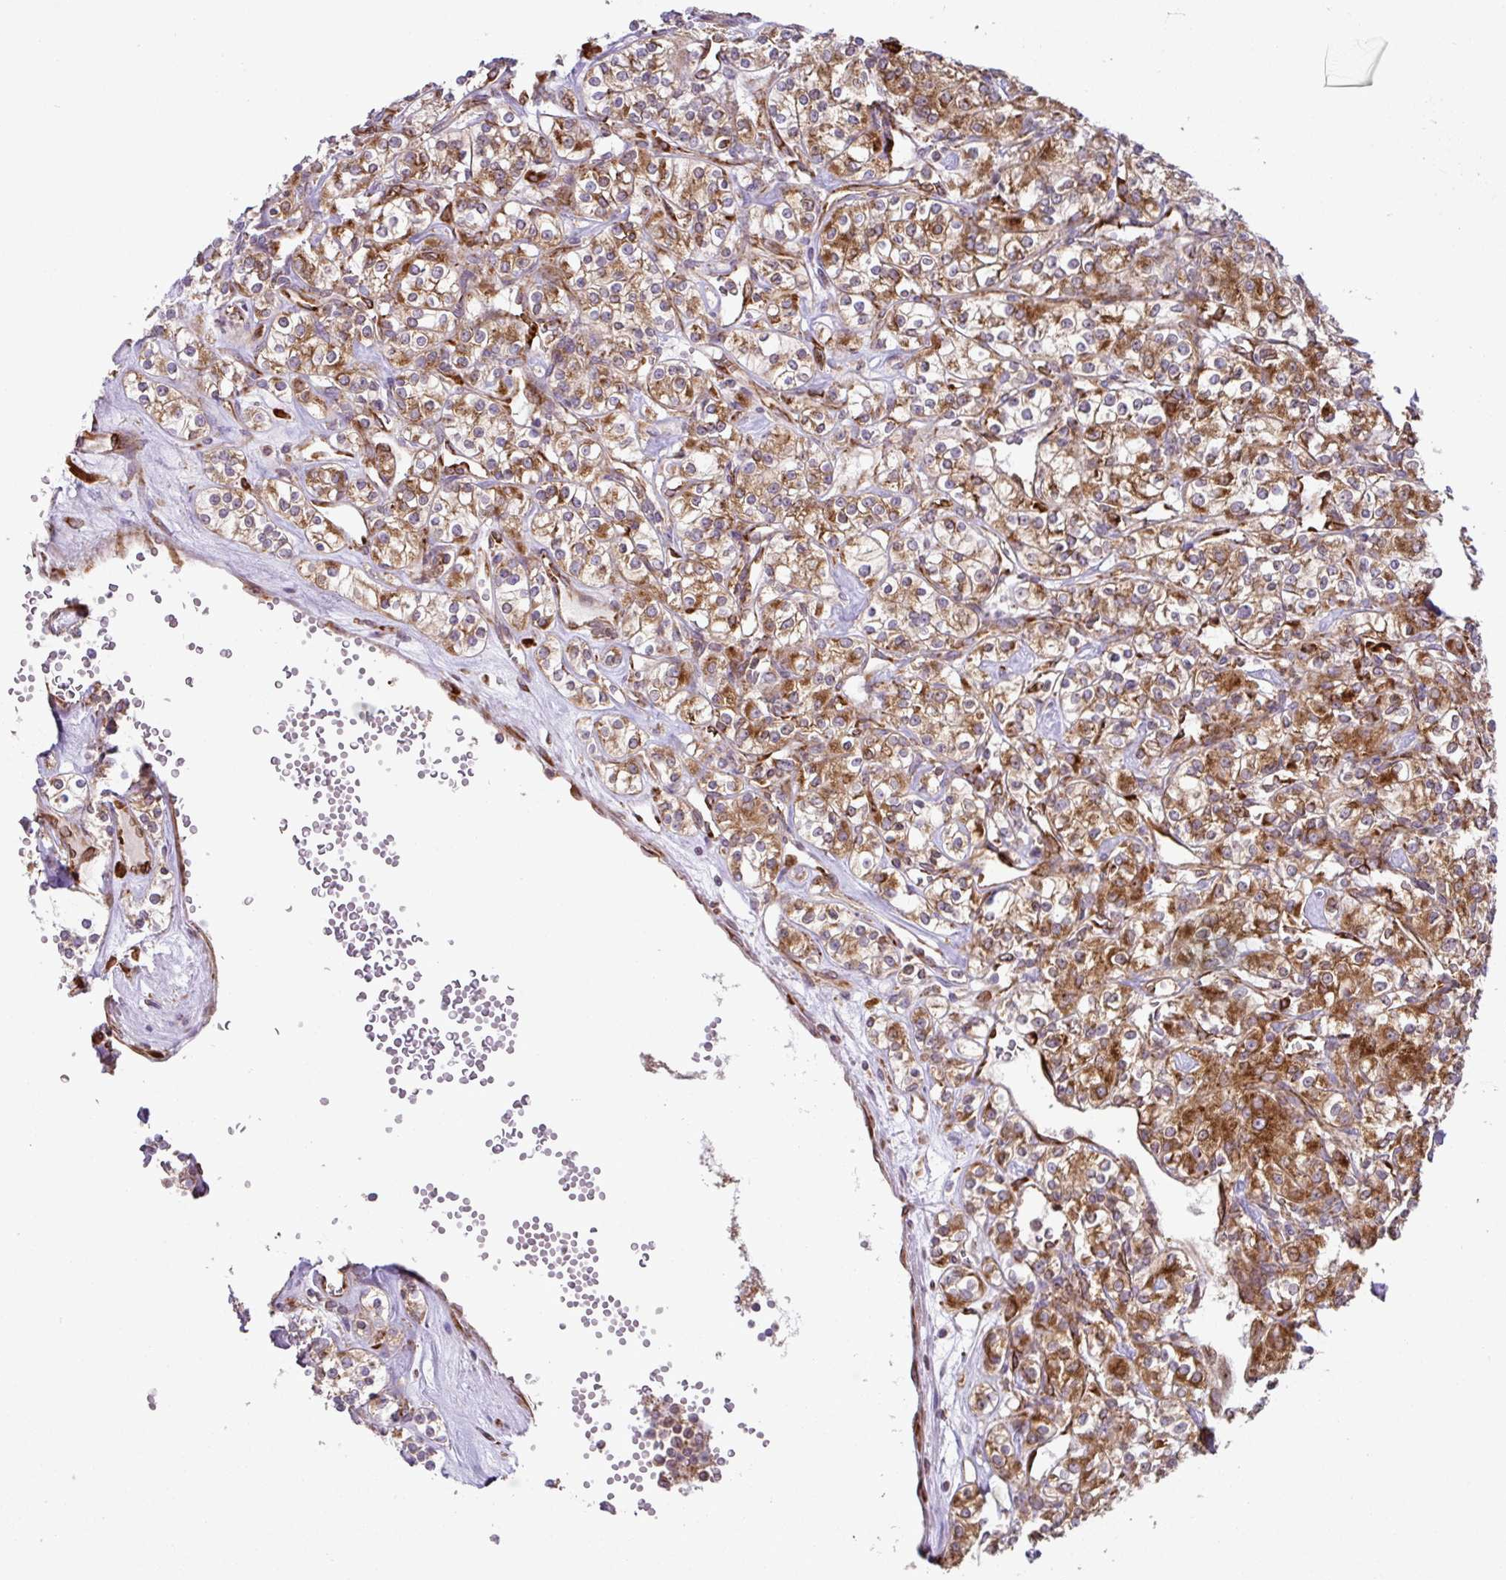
{"staining": {"intensity": "moderate", "quantity": ">75%", "location": "cytoplasmic/membranous"}, "tissue": "renal cancer", "cell_type": "Tumor cells", "image_type": "cancer", "snomed": [{"axis": "morphology", "description": "Adenocarcinoma, NOS"}, {"axis": "topography", "description": "Kidney"}], "caption": "The photomicrograph displays immunohistochemical staining of renal adenocarcinoma. There is moderate cytoplasmic/membranous staining is identified in approximately >75% of tumor cells.", "gene": "SLC39A7", "patient": {"sex": "male", "age": 77}}